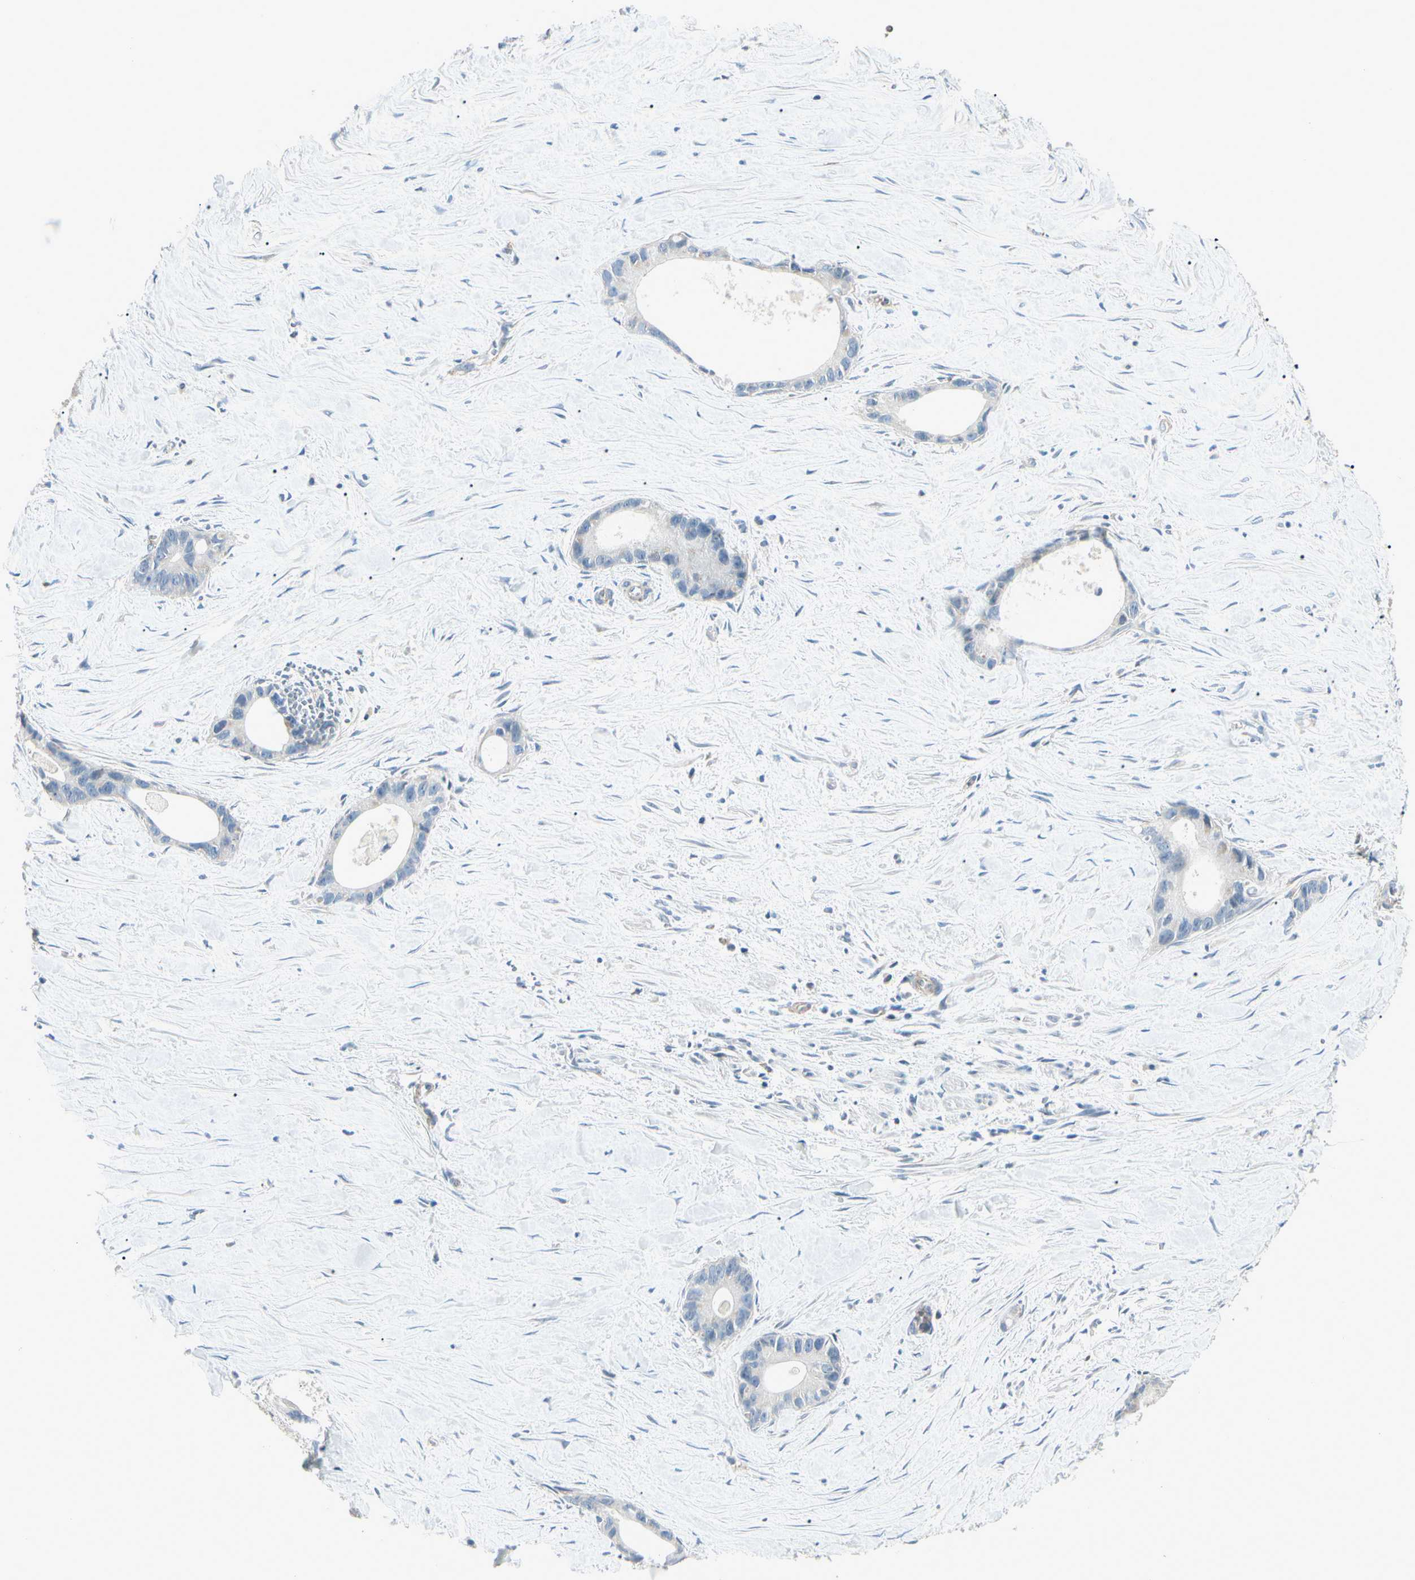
{"staining": {"intensity": "negative", "quantity": "none", "location": "none"}, "tissue": "liver cancer", "cell_type": "Tumor cells", "image_type": "cancer", "snomed": [{"axis": "morphology", "description": "Cholangiocarcinoma"}, {"axis": "topography", "description": "Liver"}], "caption": "DAB immunohistochemical staining of human cholangiocarcinoma (liver) demonstrates no significant expression in tumor cells.", "gene": "CDH6", "patient": {"sex": "female", "age": 55}}